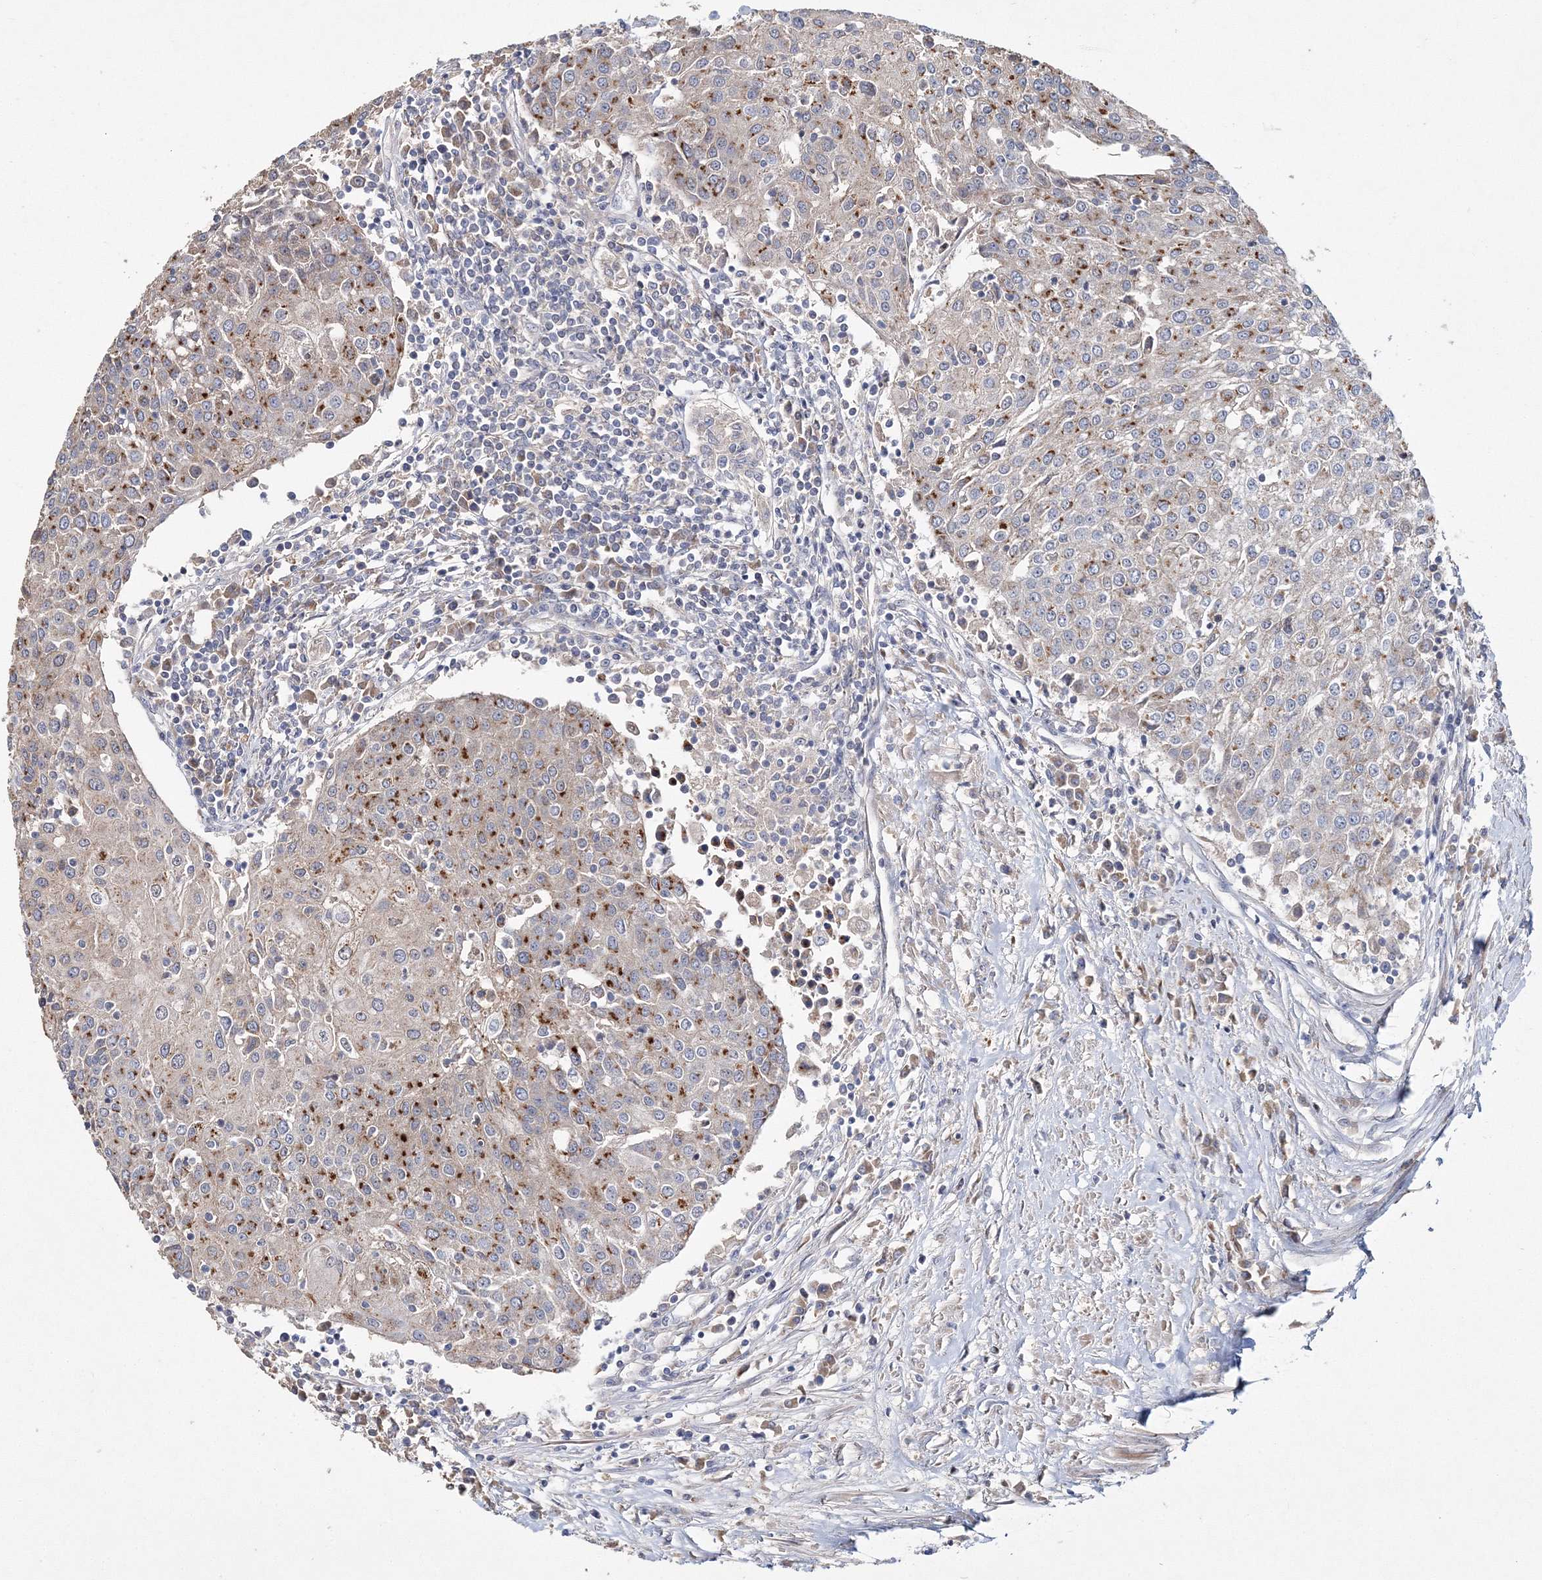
{"staining": {"intensity": "moderate", "quantity": "25%-75%", "location": "cytoplasmic/membranous"}, "tissue": "urothelial cancer", "cell_type": "Tumor cells", "image_type": "cancer", "snomed": [{"axis": "morphology", "description": "Urothelial carcinoma, High grade"}, {"axis": "topography", "description": "Urinary bladder"}], "caption": "Protein staining demonstrates moderate cytoplasmic/membranous expression in about 25%-75% of tumor cells in urothelial carcinoma (high-grade).", "gene": "GJB5", "patient": {"sex": "female", "age": 85}}